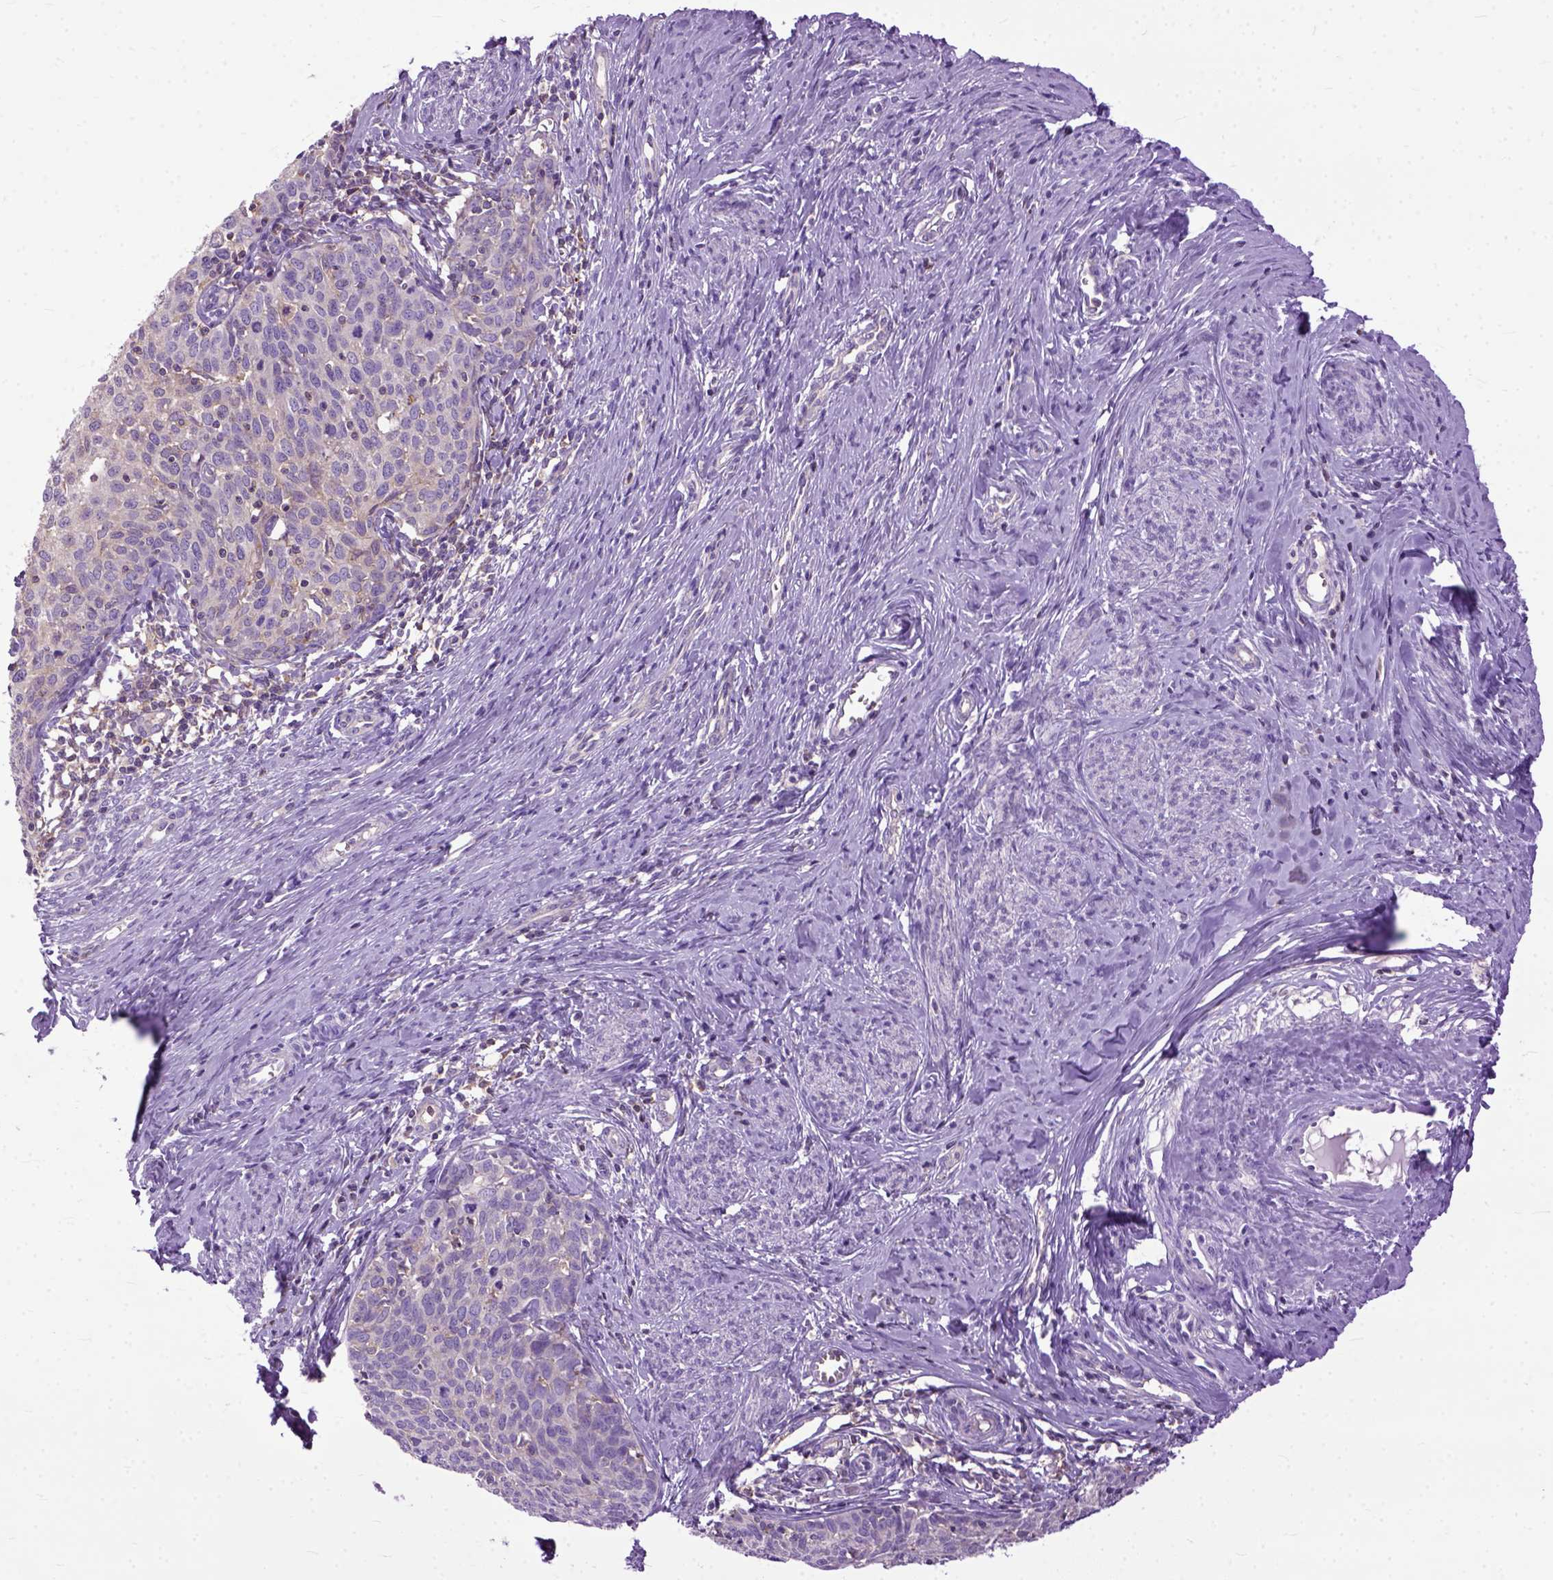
{"staining": {"intensity": "negative", "quantity": "none", "location": "none"}, "tissue": "cervical cancer", "cell_type": "Tumor cells", "image_type": "cancer", "snomed": [{"axis": "morphology", "description": "Squamous cell carcinoma, NOS"}, {"axis": "topography", "description": "Cervix"}], "caption": "Cervical cancer was stained to show a protein in brown. There is no significant staining in tumor cells.", "gene": "NAMPT", "patient": {"sex": "female", "age": 62}}